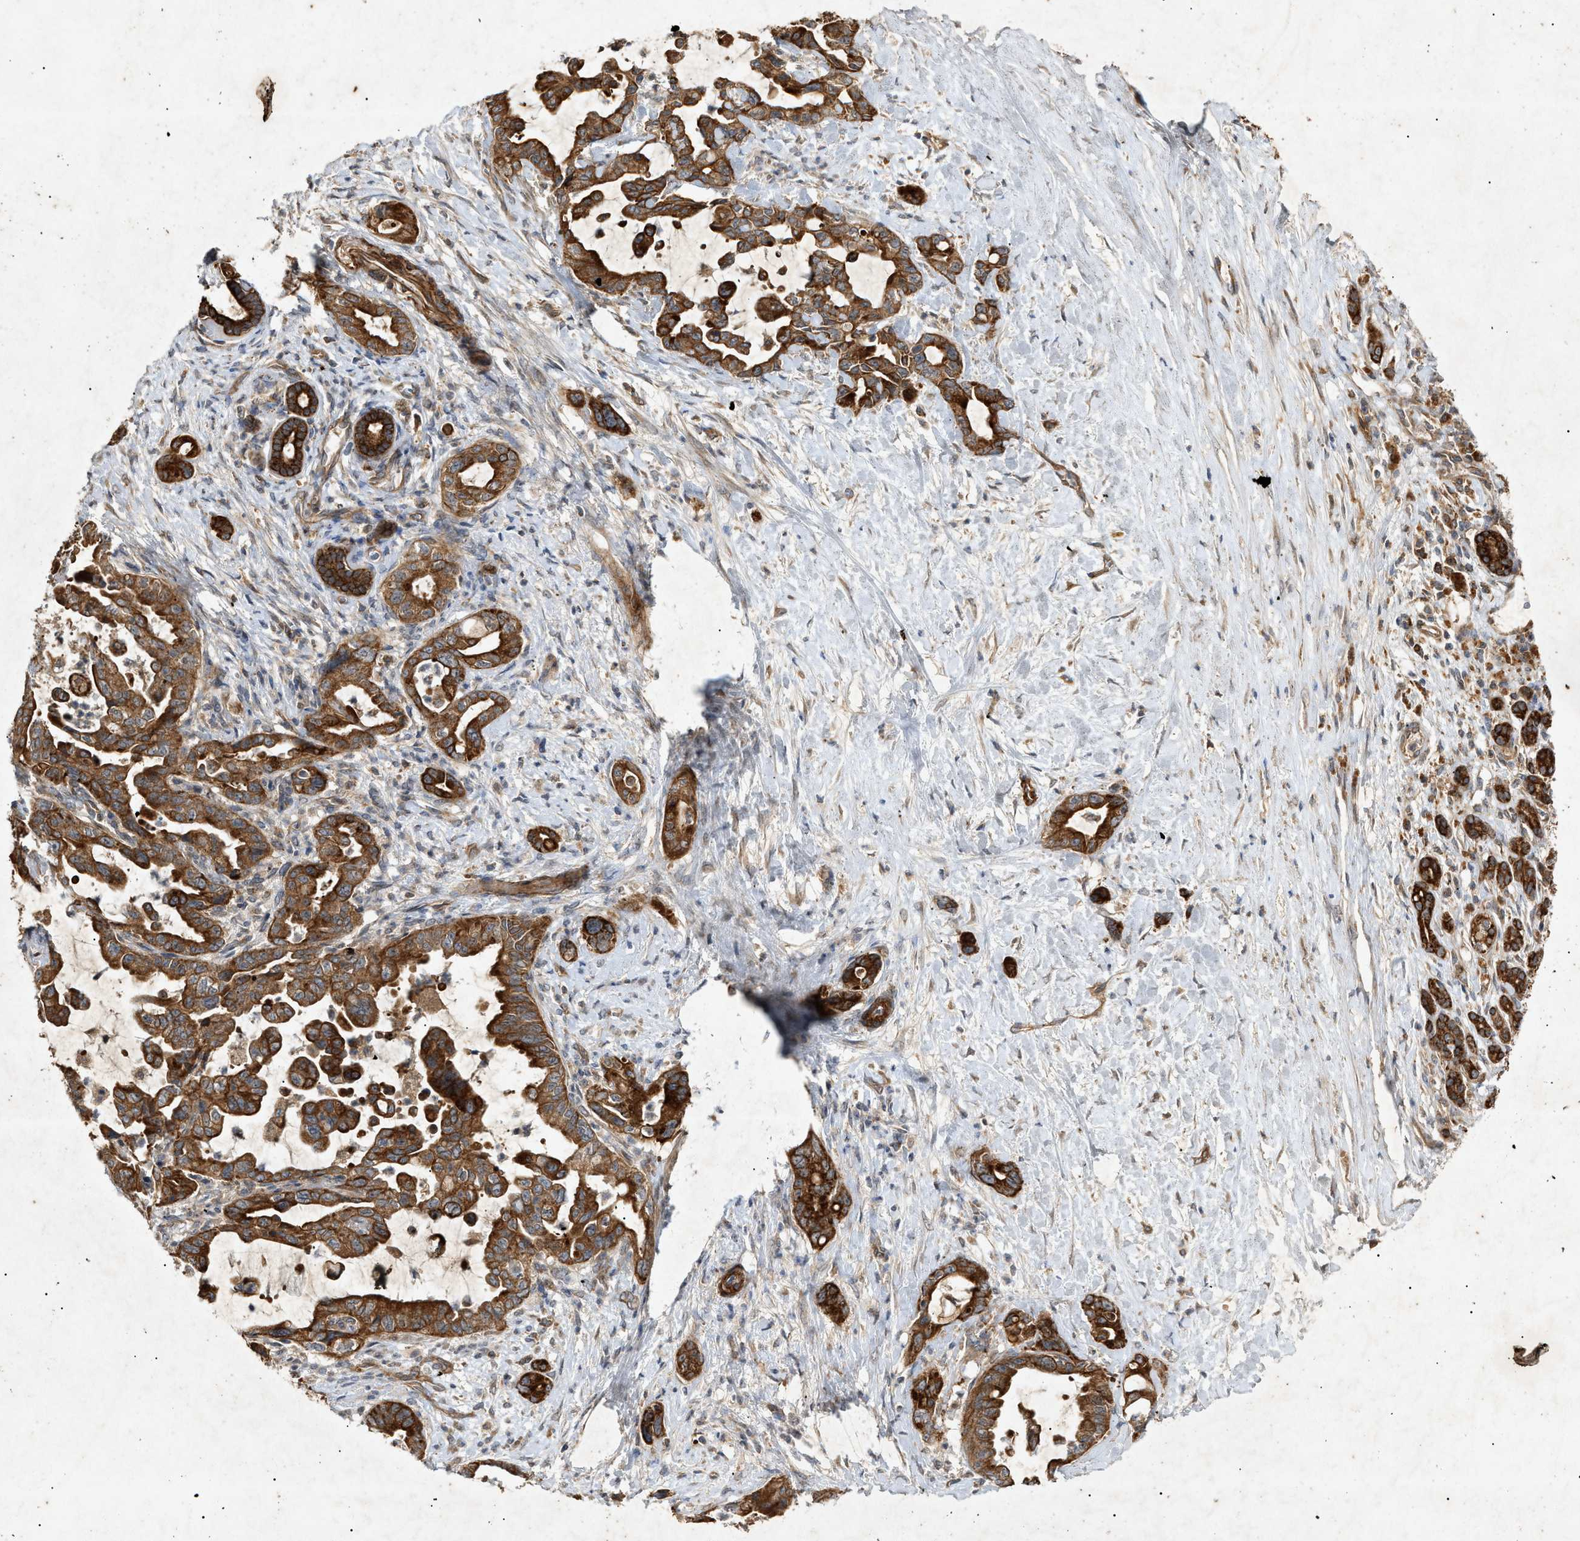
{"staining": {"intensity": "strong", "quantity": ">75%", "location": "cytoplasmic/membranous"}, "tissue": "pancreatic cancer", "cell_type": "Tumor cells", "image_type": "cancer", "snomed": [{"axis": "morphology", "description": "Adenocarcinoma, NOS"}, {"axis": "topography", "description": "Pancreas"}], "caption": "An IHC histopathology image of neoplastic tissue is shown. Protein staining in brown shows strong cytoplasmic/membranous positivity in pancreatic cancer within tumor cells. The staining was performed using DAB (3,3'-diaminobenzidine), with brown indicating positive protein expression. Nuclei are stained blue with hematoxylin.", "gene": "MTCH1", "patient": {"sex": "male", "age": 70}}